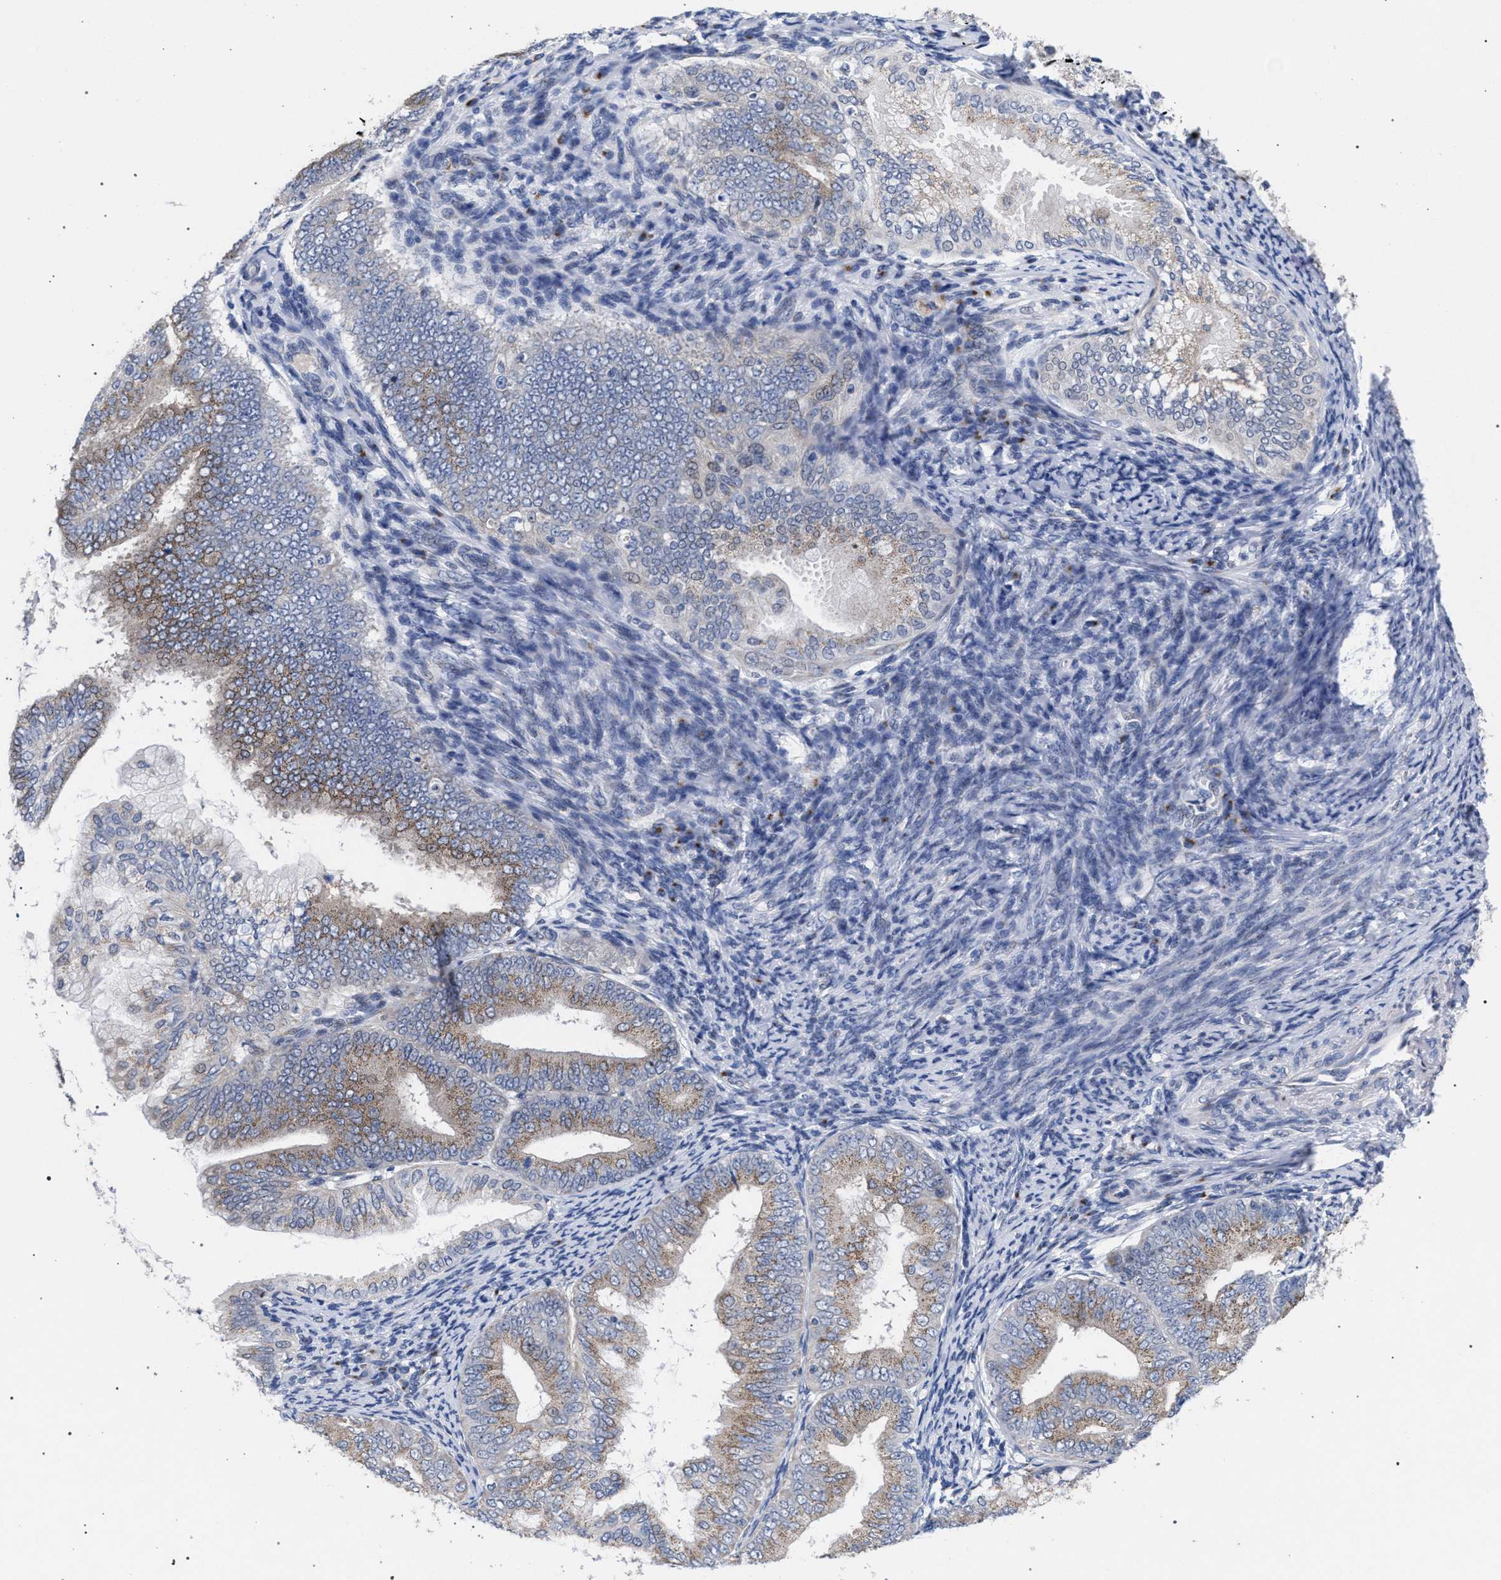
{"staining": {"intensity": "moderate", "quantity": ">75%", "location": "cytoplasmic/membranous"}, "tissue": "endometrial cancer", "cell_type": "Tumor cells", "image_type": "cancer", "snomed": [{"axis": "morphology", "description": "Adenocarcinoma, NOS"}, {"axis": "topography", "description": "Endometrium"}], "caption": "DAB (3,3'-diaminobenzidine) immunohistochemical staining of human endometrial cancer (adenocarcinoma) reveals moderate cytoplasmic/membranous protein positivity in approximately >75% of tumor cells.", "gene": "GOLGA2", "patient": {"sex": "female", "age": 63}}